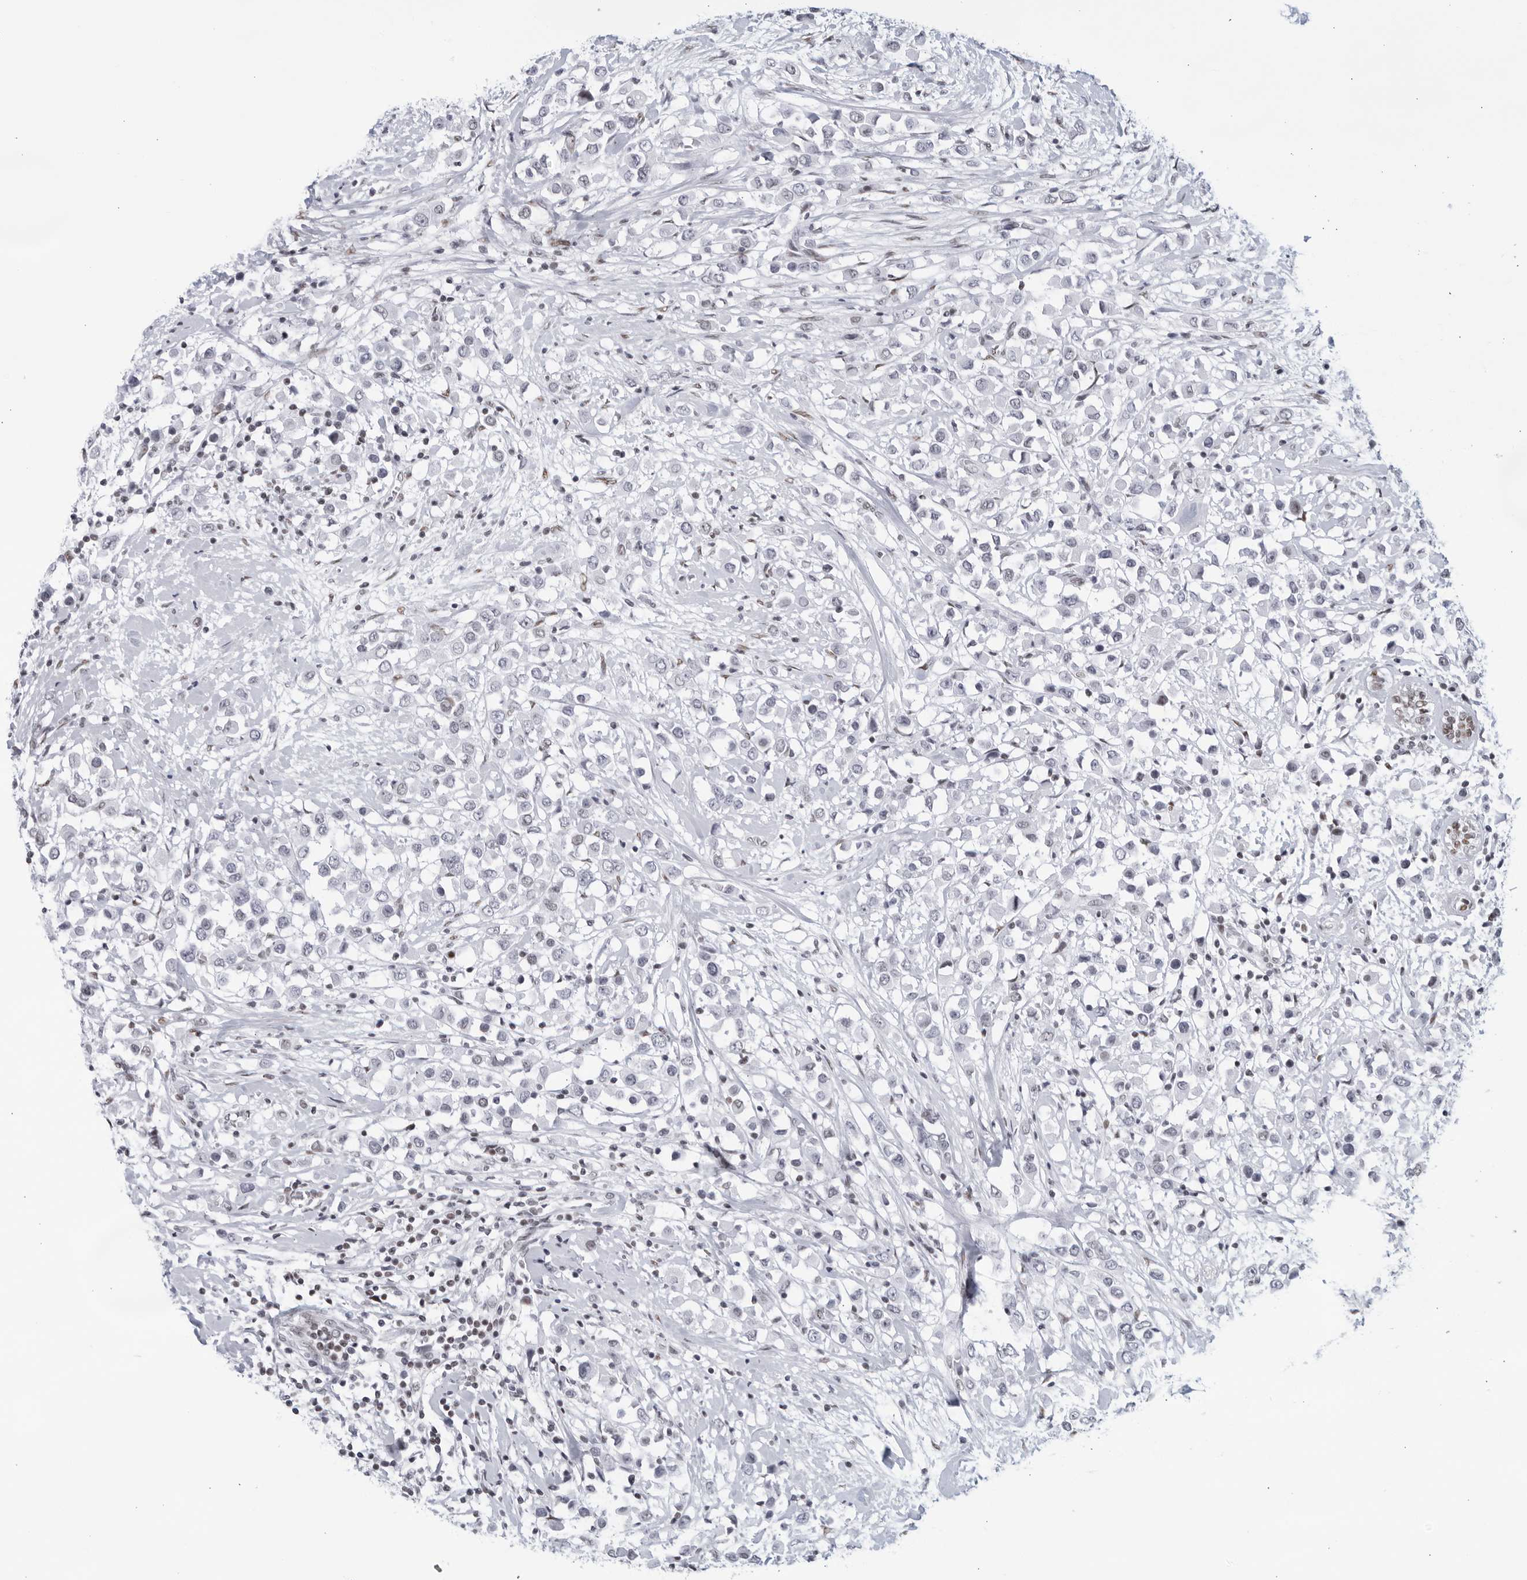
{"staining": {"intensity": "negative", "quantity": "none", "location": "none"}, "tissue": "breast cancer", "cell_type": "Tumor cells", "image_type": "cancer", "snomed": [{"axis": "morphology", "description": "Duct carcinoma"}, {"axis": "topography", "description": "Breast"}], "caption": "A high-resolution photomicrograph shows IHC staining of breast cancer, which displays no significant expression in tumor cells.", "gene": "HP1BP3", "patient": {"sex": "female", "age": 61}}